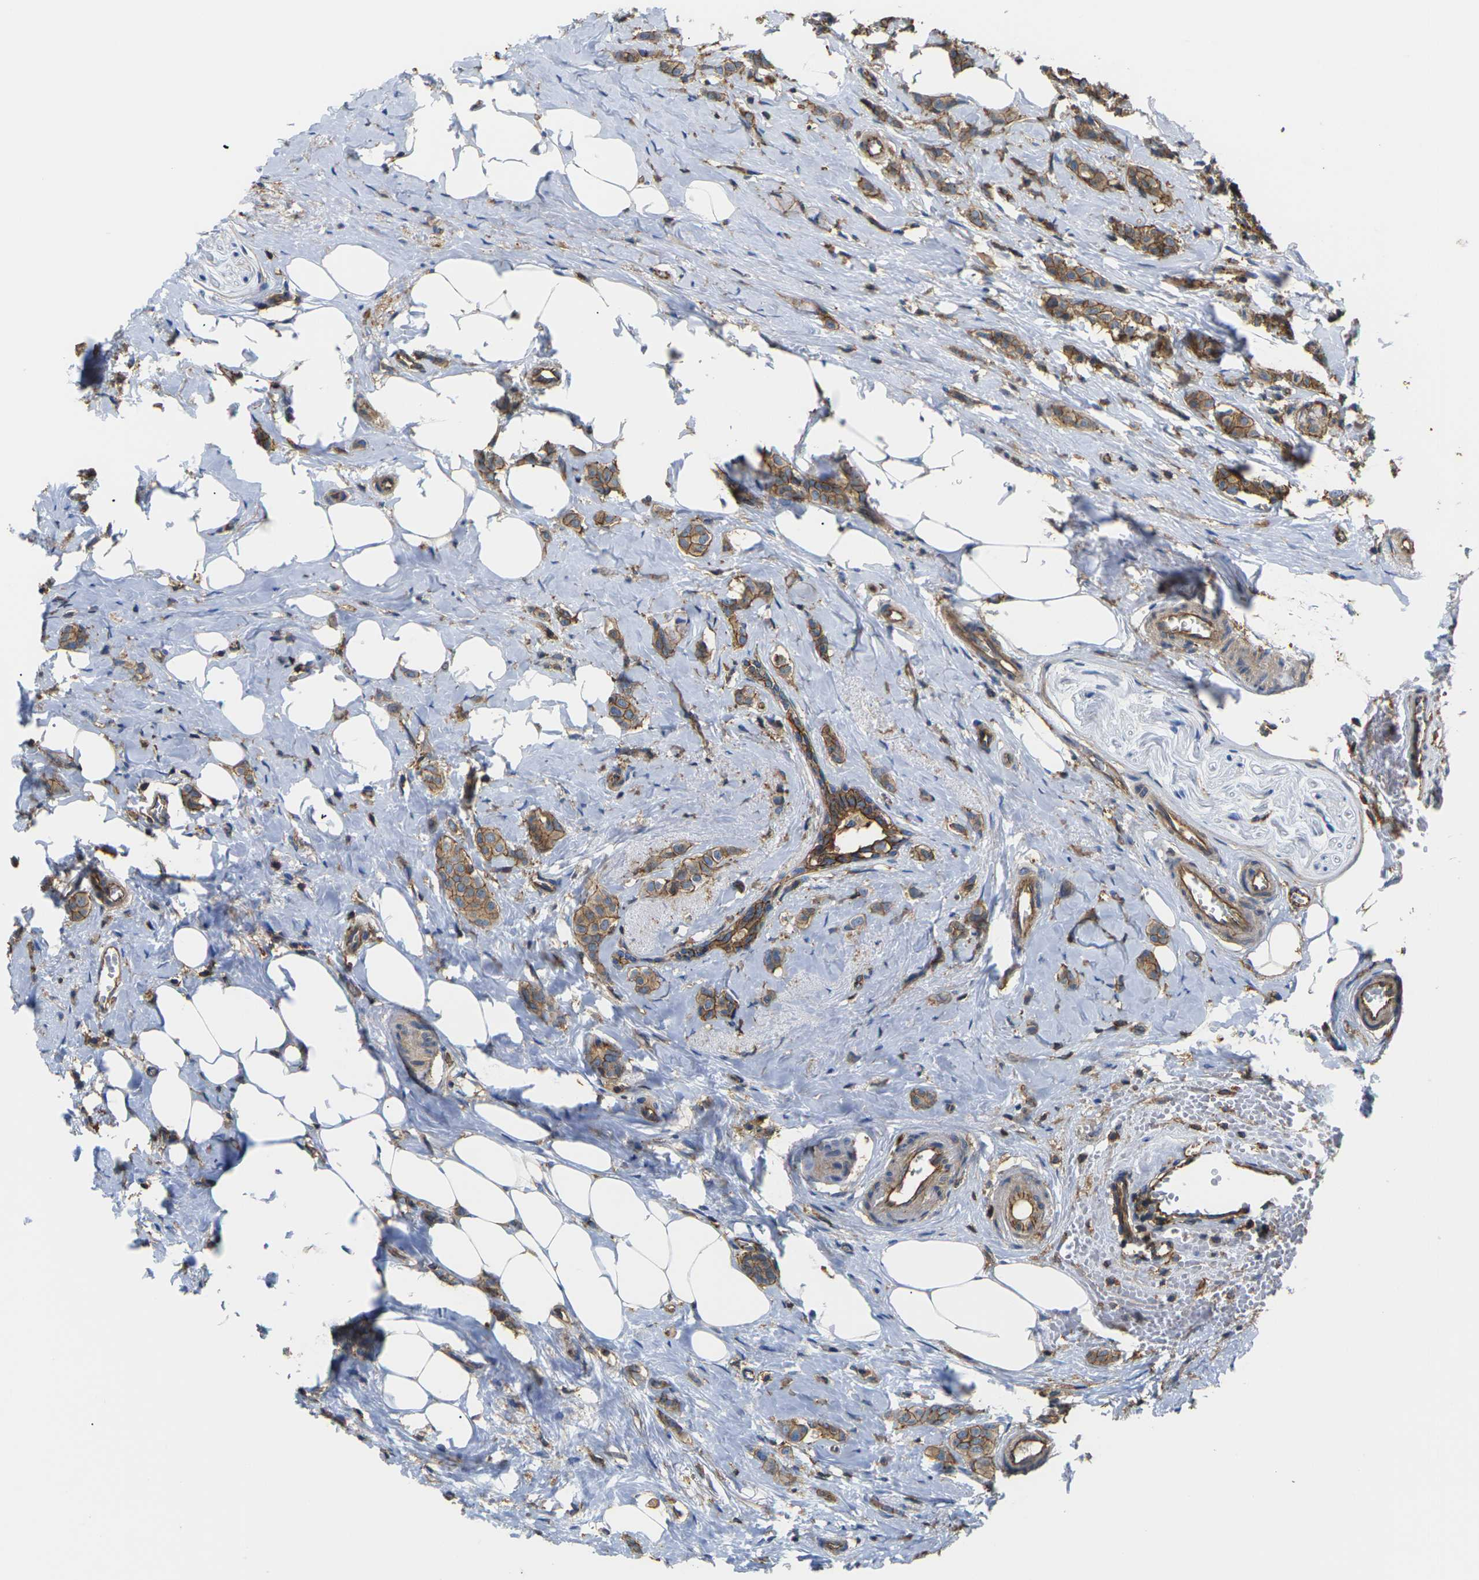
{"staining": {"intensity": "moderate", "quantity": ">75%", "location": "cytoplasmic/membranous"}, "tissue": "breast cancer", "cell_type": "Tumor cells", "image_type": "cancer", "snomed": [{"axis": "morphology", "description": "Lobular carcinoma"}, {"axis": "topography", "description": "Breast"}], "caption": "A brown stain shows moderate cytoplasmic/membranous staining of a protein in breast lobular carcinoma tumor cells.", "gene": "IQGAP1", "patient": {"sex": "female", "age": 60}}